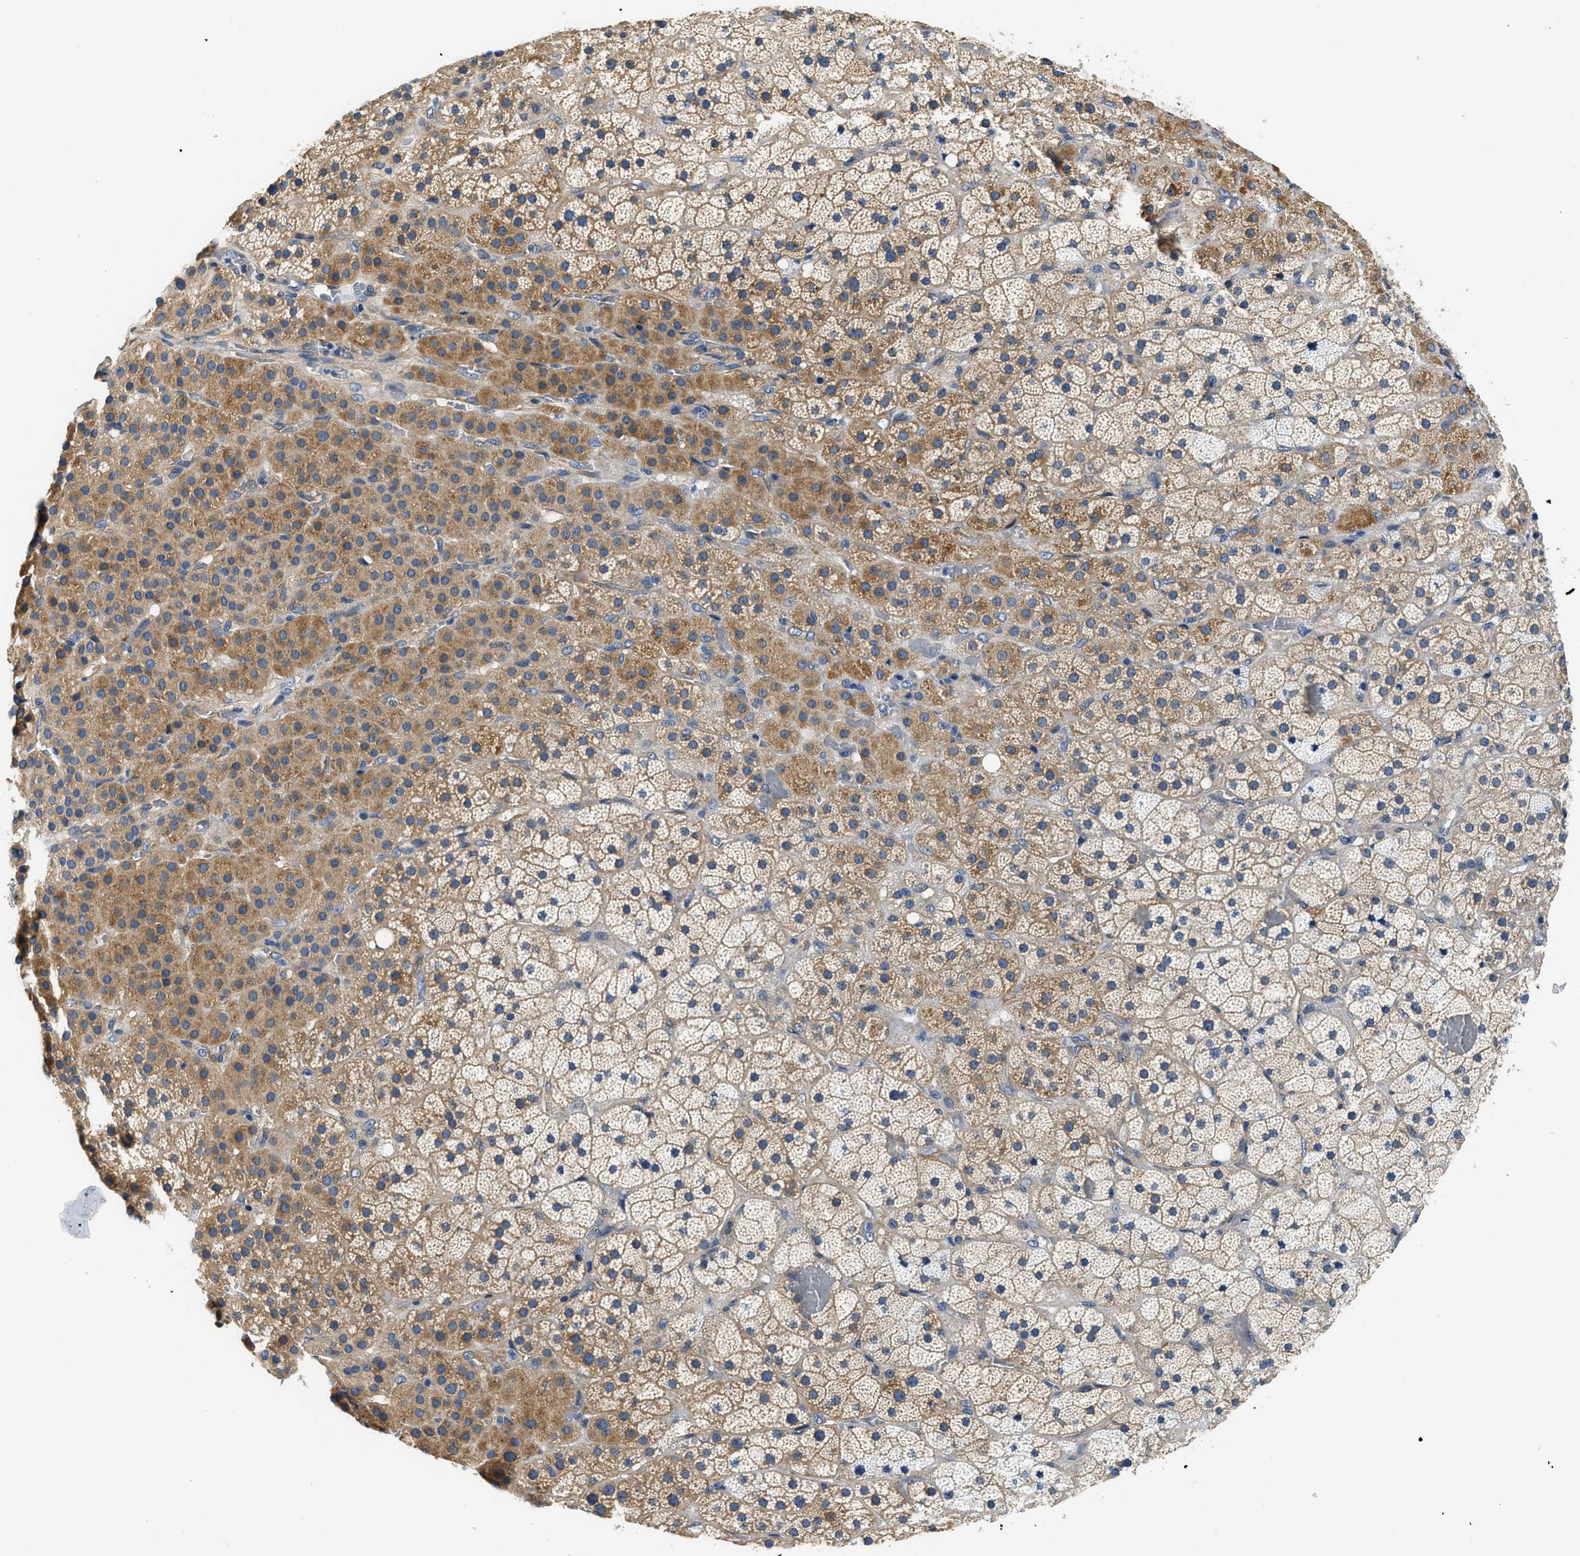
{"staining": {"intensity": "moderate", "quantity": ">75%", "location": "cytoplasmic/membranous"}, "tissue": "adrenal gland", "cell_type": "Glandular cells", "image_type": "normal", "snomed": [{"axis": "morphology", "description": "Normal tissue, NOS"}, {"axis": "topography", "description": "Adrenal gland"}], "caption": "Protein analysis of benign adrenal gland shows moderate cytoplasmic/membranous staining in approximately >75% of glandular cells. (DAB (3,3'-diaminobenzidine) IHC, brown staining for protein, blue staining for nuclei).", "gene": "CSDE1", "patient": {"sex": "male", "age": 57}}